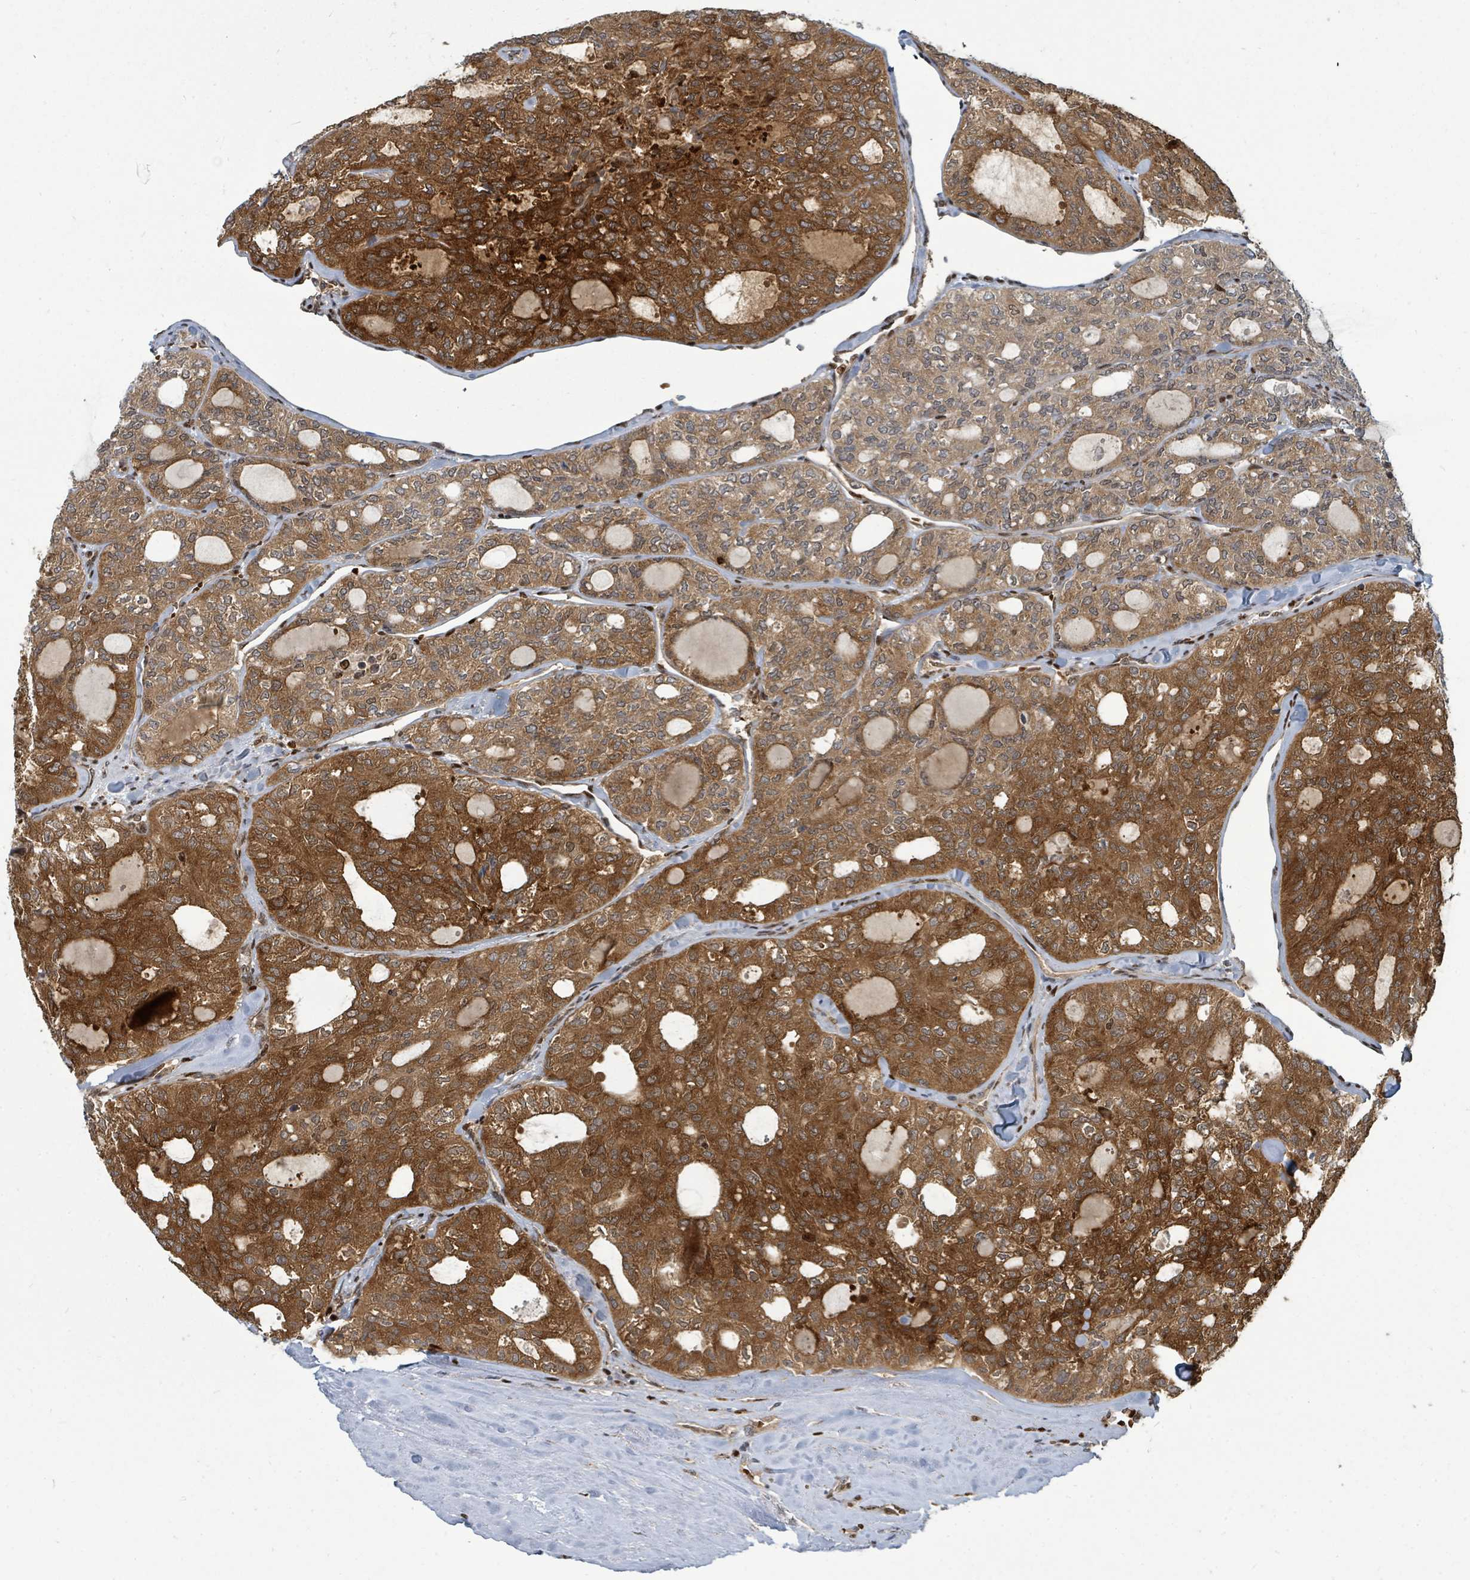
{"staining": {"intensity": "strong", "quantity": ">75%", "location": "cytoplasmic/membranous,nuclear"}, "tissue": "thyroid cancer", "cell_type": "Tumor cells", "image_type": "cancer", "snomed": [{"axis": "morphology", "description": "Follicular adenoma carcinoma, NOS"}, {"axis": "topography", "description": "Thyroid gland"}], "caption": "Immunohistochemistry (IHC) (DAB (3,3'-diaminobenzidine)) staining of thyroid cancer (follicular adenoma carcinoma) reveals strong cytoplasmic/membranous and nuclear protein positivity in approximately >75% of tumor cells.", "gene": "TRDMT1", "patient": {"sex": "male", "age": 75}}